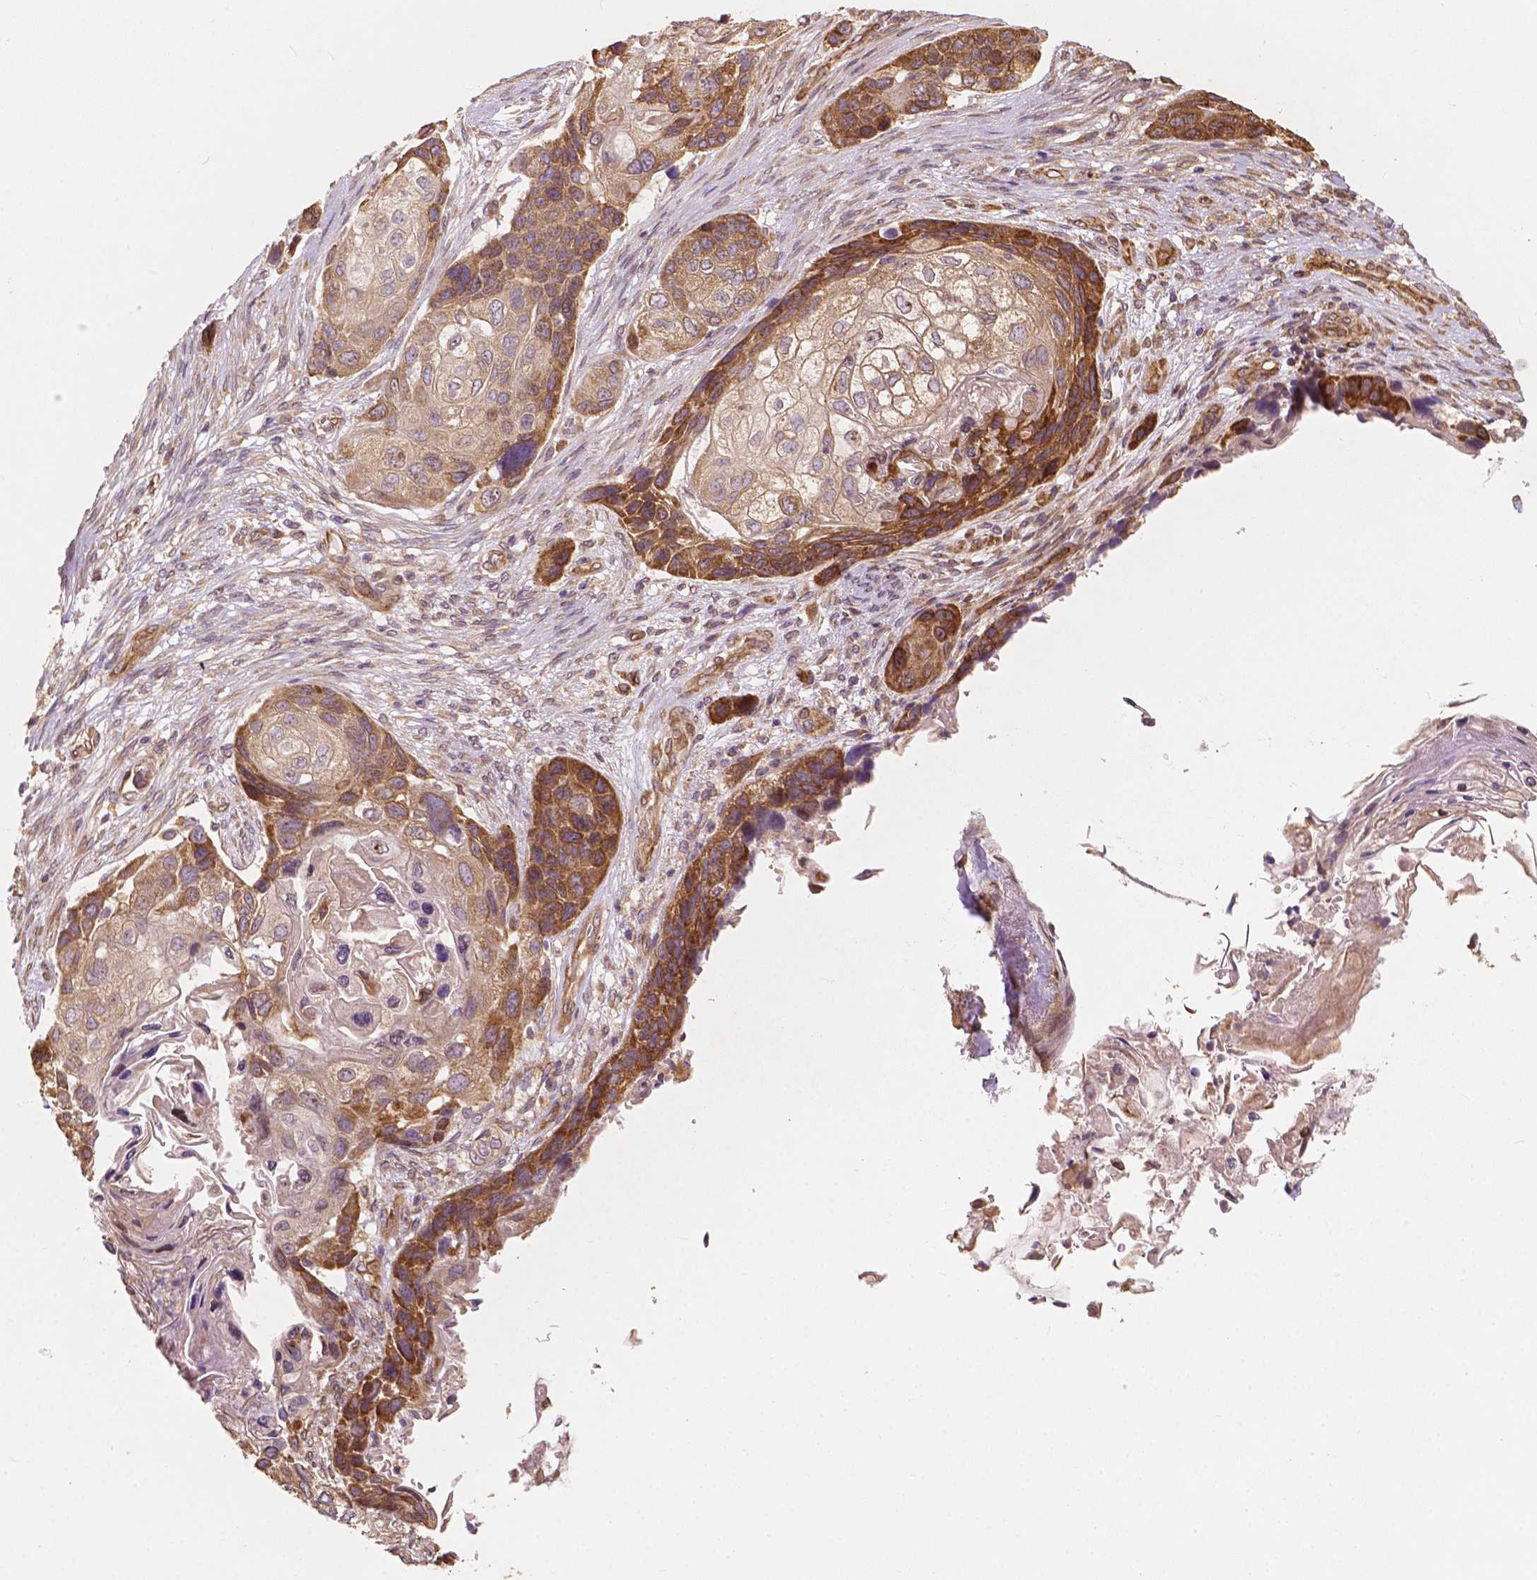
{"staining": {"intensity": "strong", "quantity": "25%-75%", "location": "cytoplasmic/membranous"}, "tissue": "lung cancer", "cell_type": "Tumor cells", "image_type": "cancer", "snomed": [{"axis": "morphology", "description": "Squamous cell carcinoma, NOS"}, {"axis": "topography", "description": "Lung"}], "caption": "Human squamous cell carcinoma (lung) stained for a protein (brown) shows strong cytoplasmic/membranous positive positivity in approximately 25%-75% of tumor cells.", "gene": "G3BP1", "patient": {"sex": "male", "age": 69}}